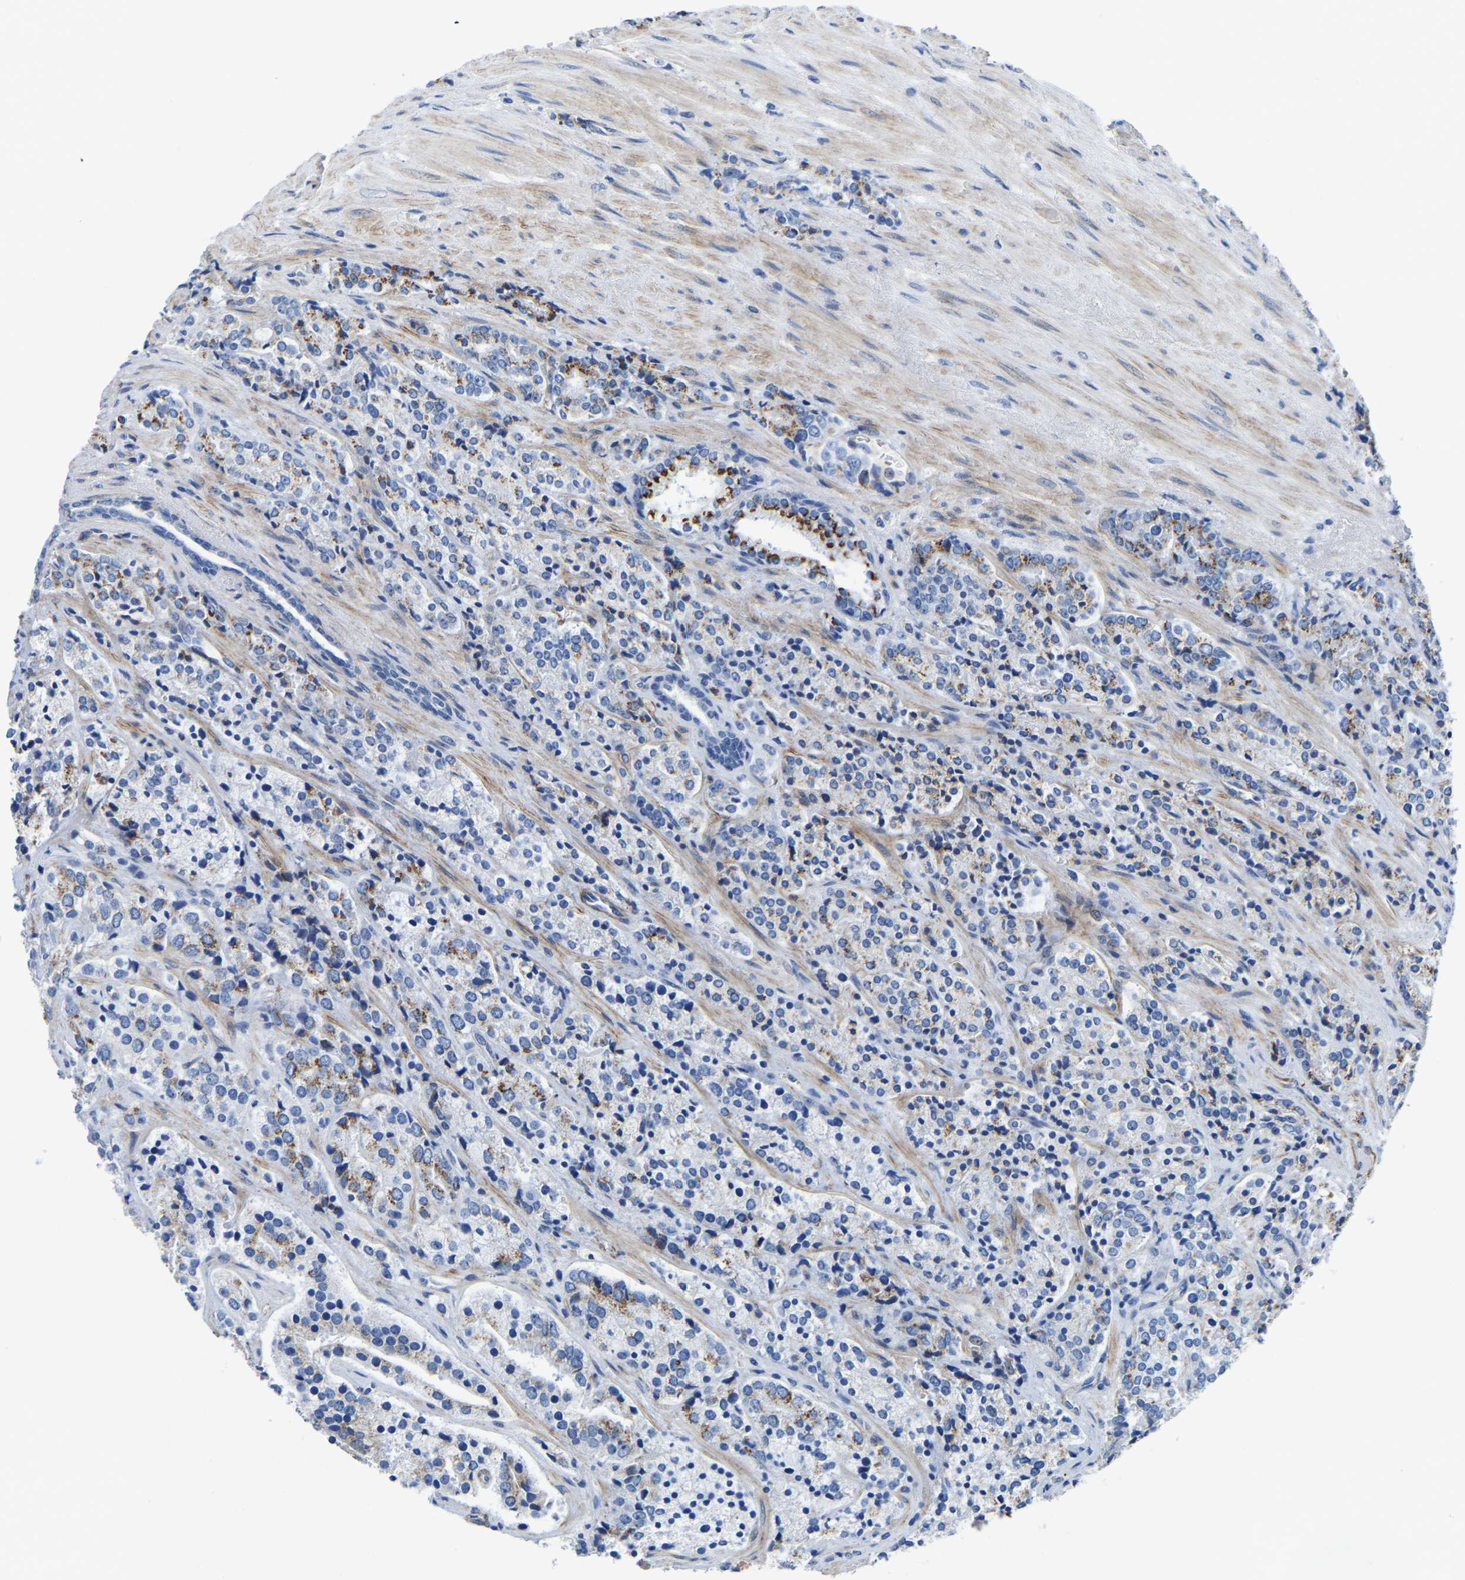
{"staining": {"intensity": "moderate", "quantity": "25%-75%", "location": "cytoplasmic/membranous"}, "tissue": "prostate cancer", "cell_type": "Tumor cells", "image_type": "cancer", "snomed": [{"axis": "morphology", "description": "Adenocarcinoma, High grade"}, {"axis": "topography", "description": "Prostate"}], "caption": "Tumor cells reveal moderate cytoplasmic/membranous positivity in about 25%-75% of cells in prostate cancer (adenocarcinoma (high-grade)).", "gene": "SLC45A3", "patient": {"sex": "male", "age": 71}}